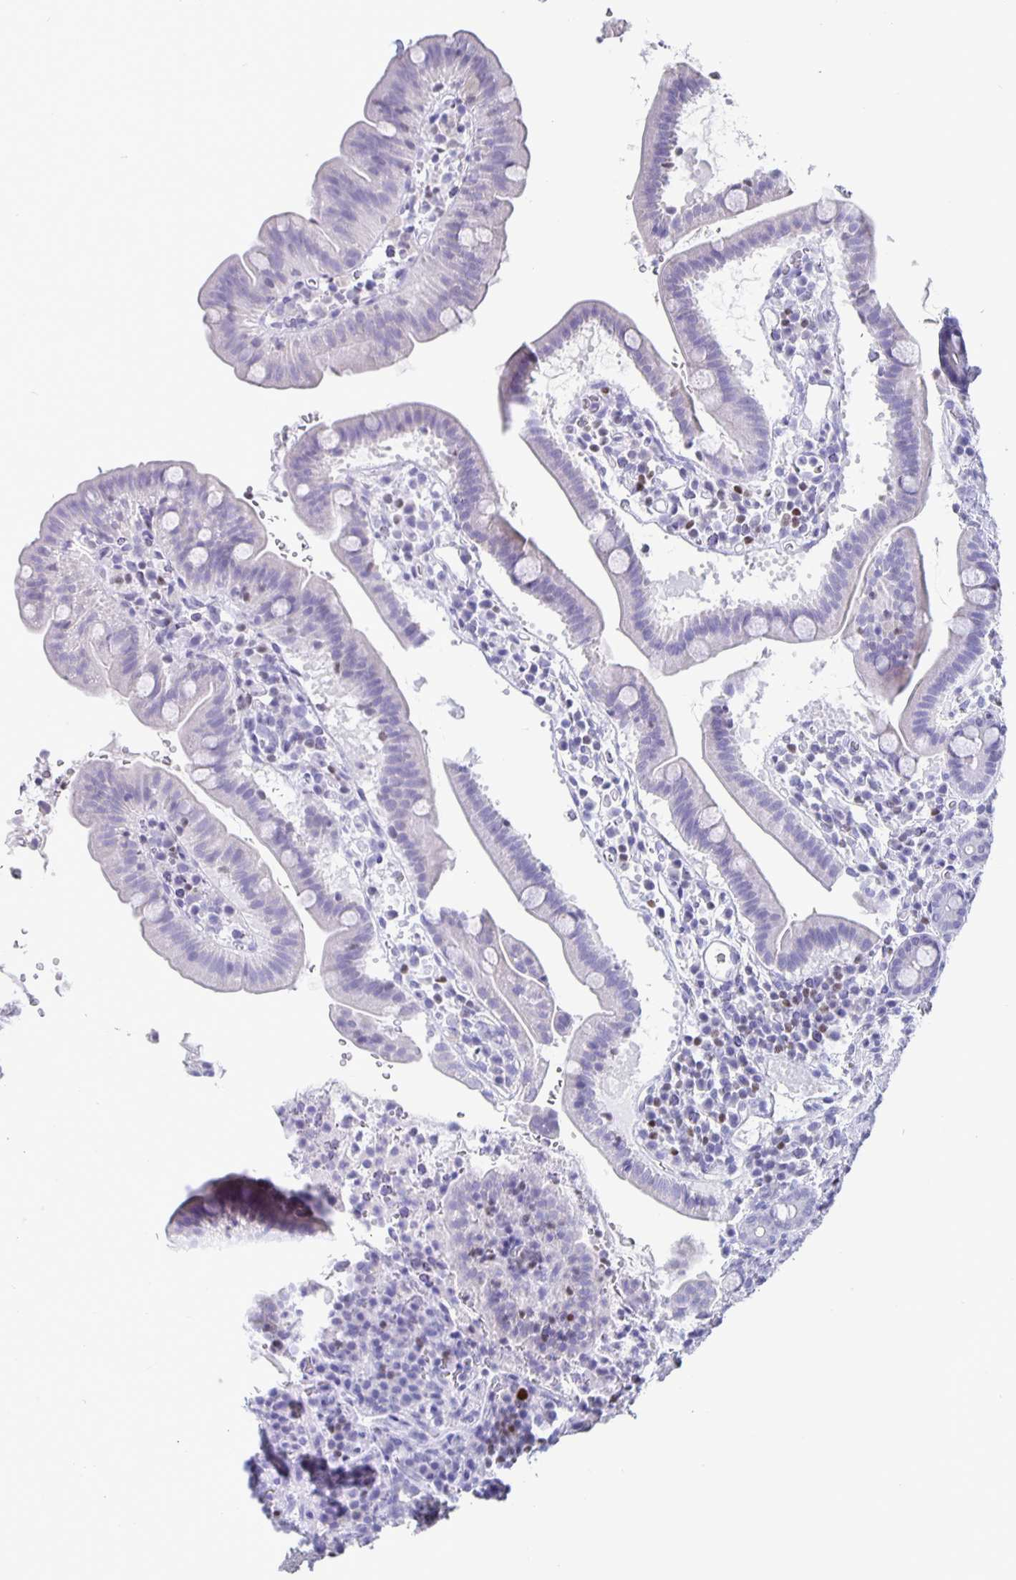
{"staining": {"intensity": "negative", "quantity": "none", "location": "none"}, "tissue": "small intestine", "cell_type": "Glandular cells", "image_type": "normal", "snomed": [{"axis": "morphology", "description": "Normal tissue, NOS"}, {"axis": "topography", "description": "Small intestine"}], "caption": "Small intestine was stained to show a protein in brown. There is no significant staining in glandular cells. (DAB immunohistochemistry, high magnification).", "gene": "SATB2", "patient": {"sex": "male", "age": 26}}